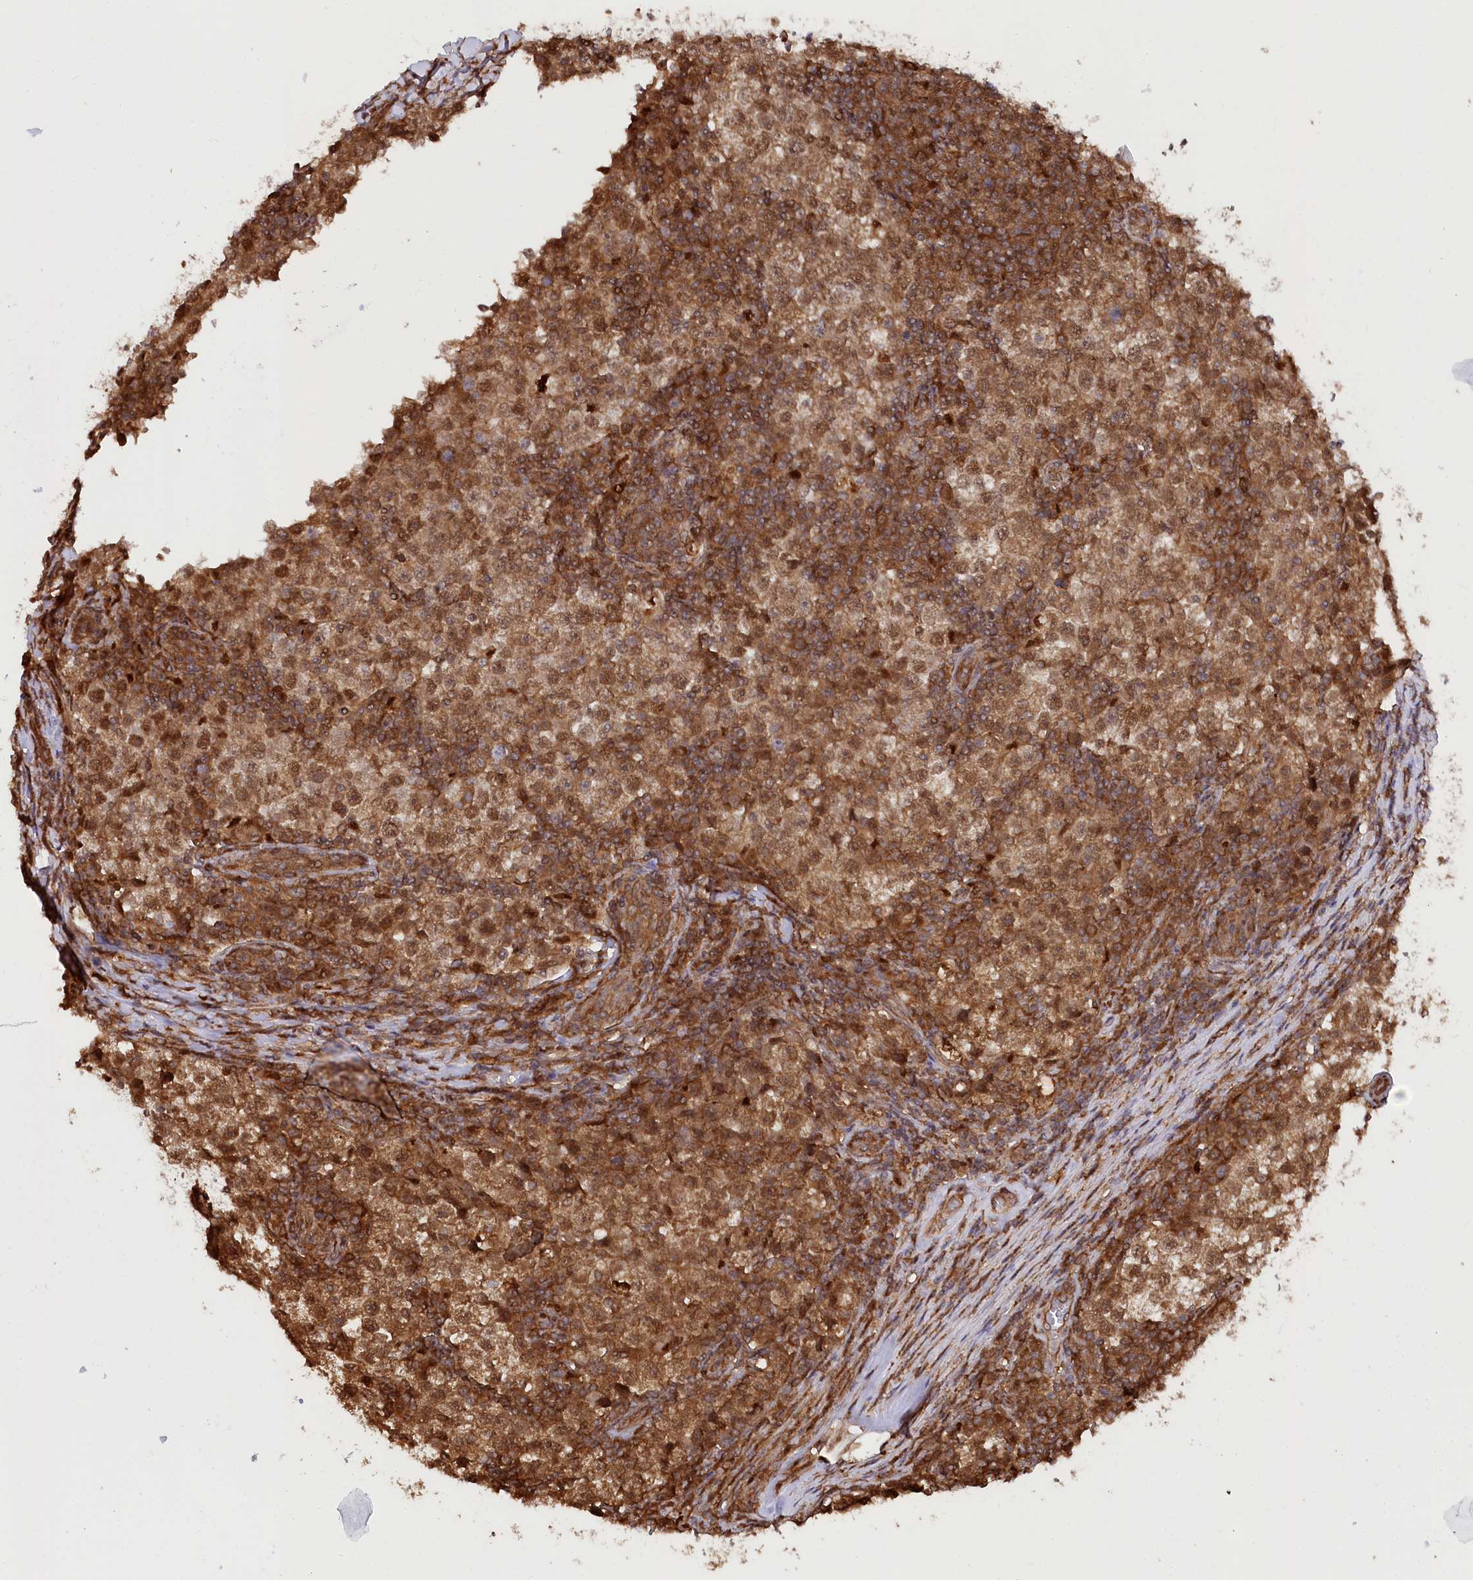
{"staining": {"intensity": "moderate", "quantity": ">75%", "location": "cytoplasmic/membranous,nuclear"}, "tissue": "testis cancer", "cell_type": "Tumor cells", "image_type": "cancer", "snomed": [{"axis": "morphology", "description": "Seminoma, NOS"}, {"axis": "topography", "description": "Testis"}], "caption": "Moderate cytoplasmic/membranous and nuclear positivity for a protein is appreciated in about >75% of tumor cells of testis cancer using IHC.", "gene": "PSMA1", "patient": {"sex": "male", "age": 65}}